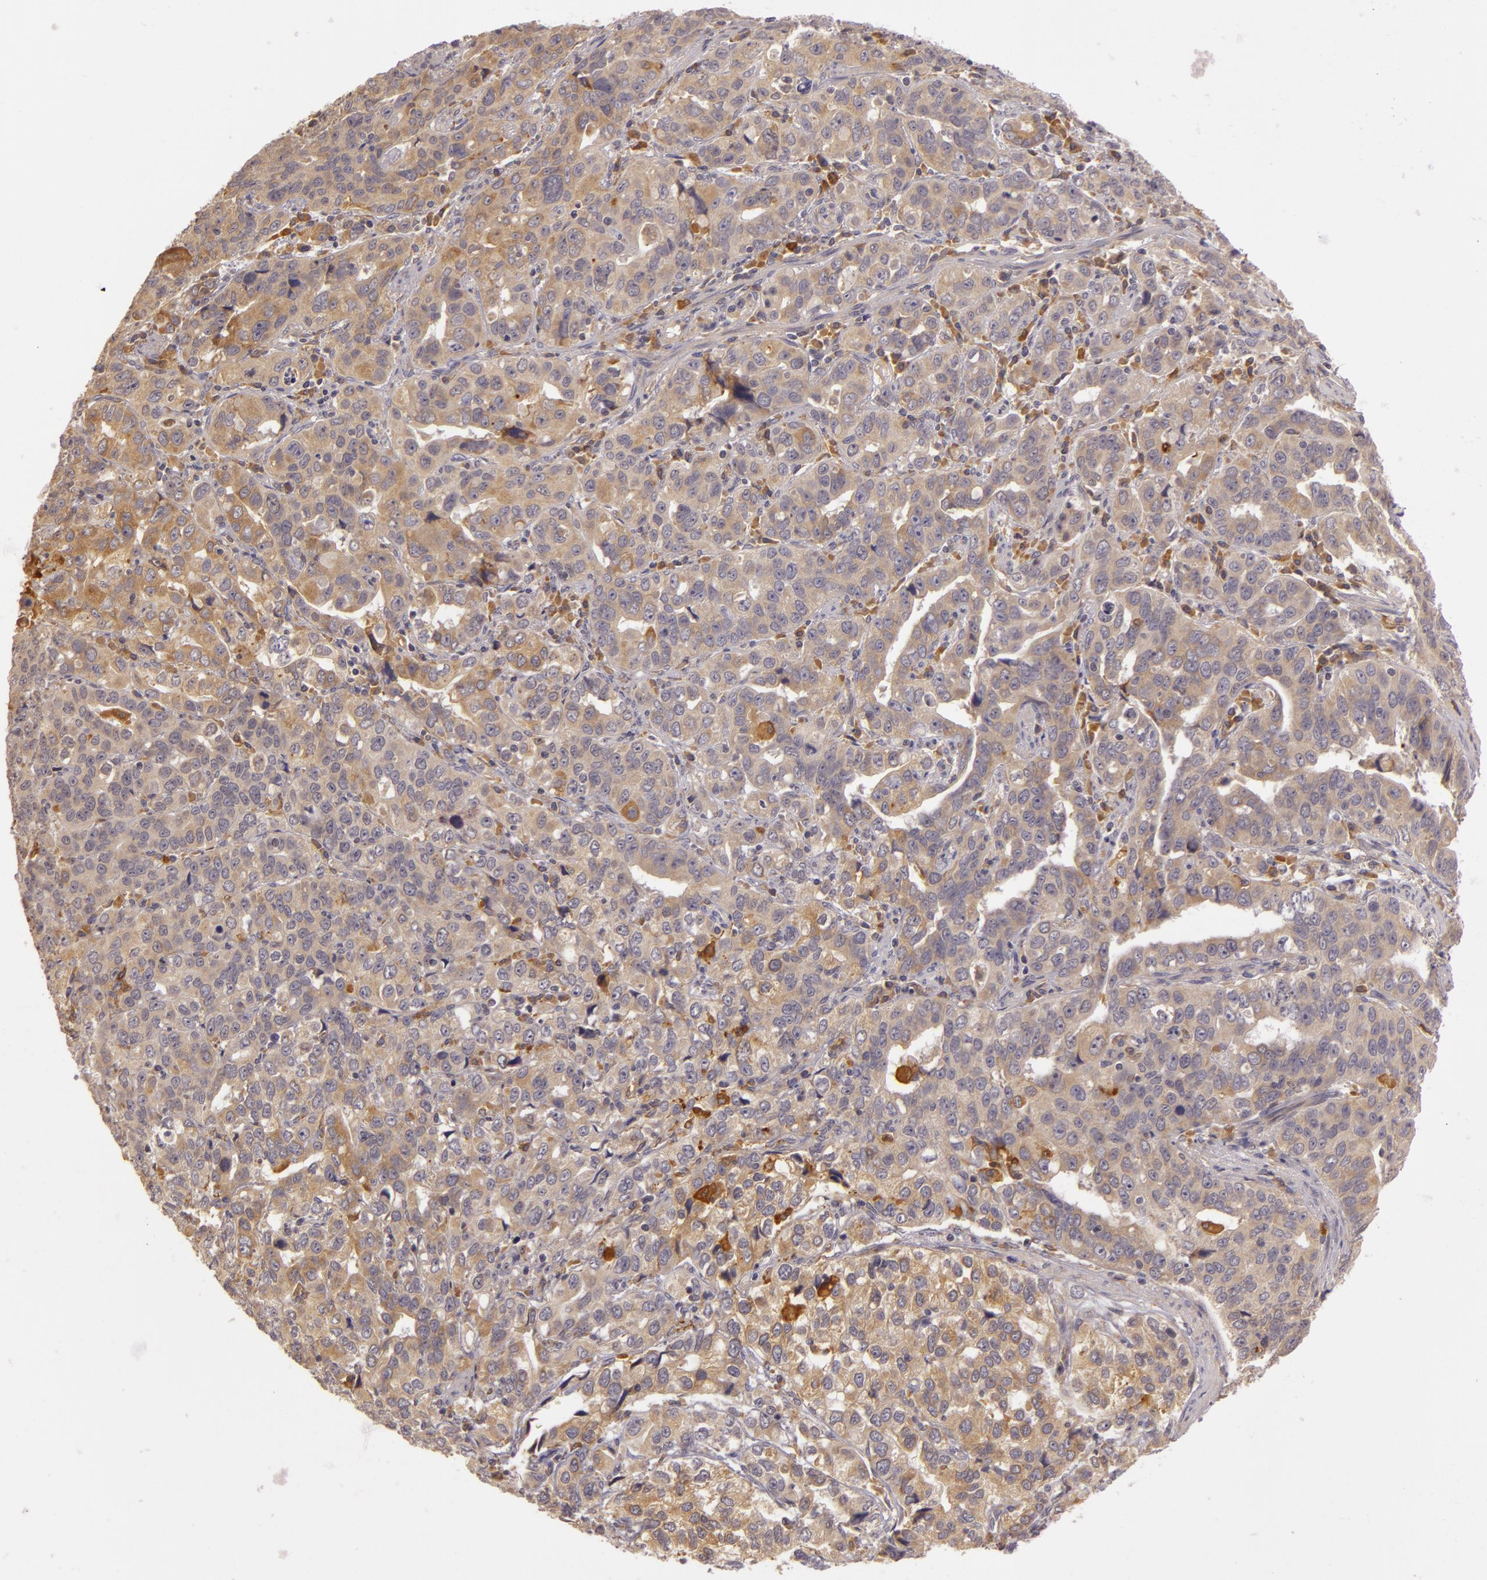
{"staining": {"intensity": "moderate", "quantity": ">75%", "location": "cytoplasmic/membranous"}, "tissue": "stomach cancer", "cell_type": "Tumor cells", "image_type": "cancer", "snomed": [{"axis": "morphology", "description": "Adenocarcinoma, NOS"}, {"axis": "topography", "description": "Stomach, upper"}], "caption": "Stomach cancer stained for a protein (brown) reveals moderate cytoplasmic/membranous positive staining in about >75% of tumor cells.", "gene": "PPP1R3F", "patient": {"sex": "male", "age": 76}}